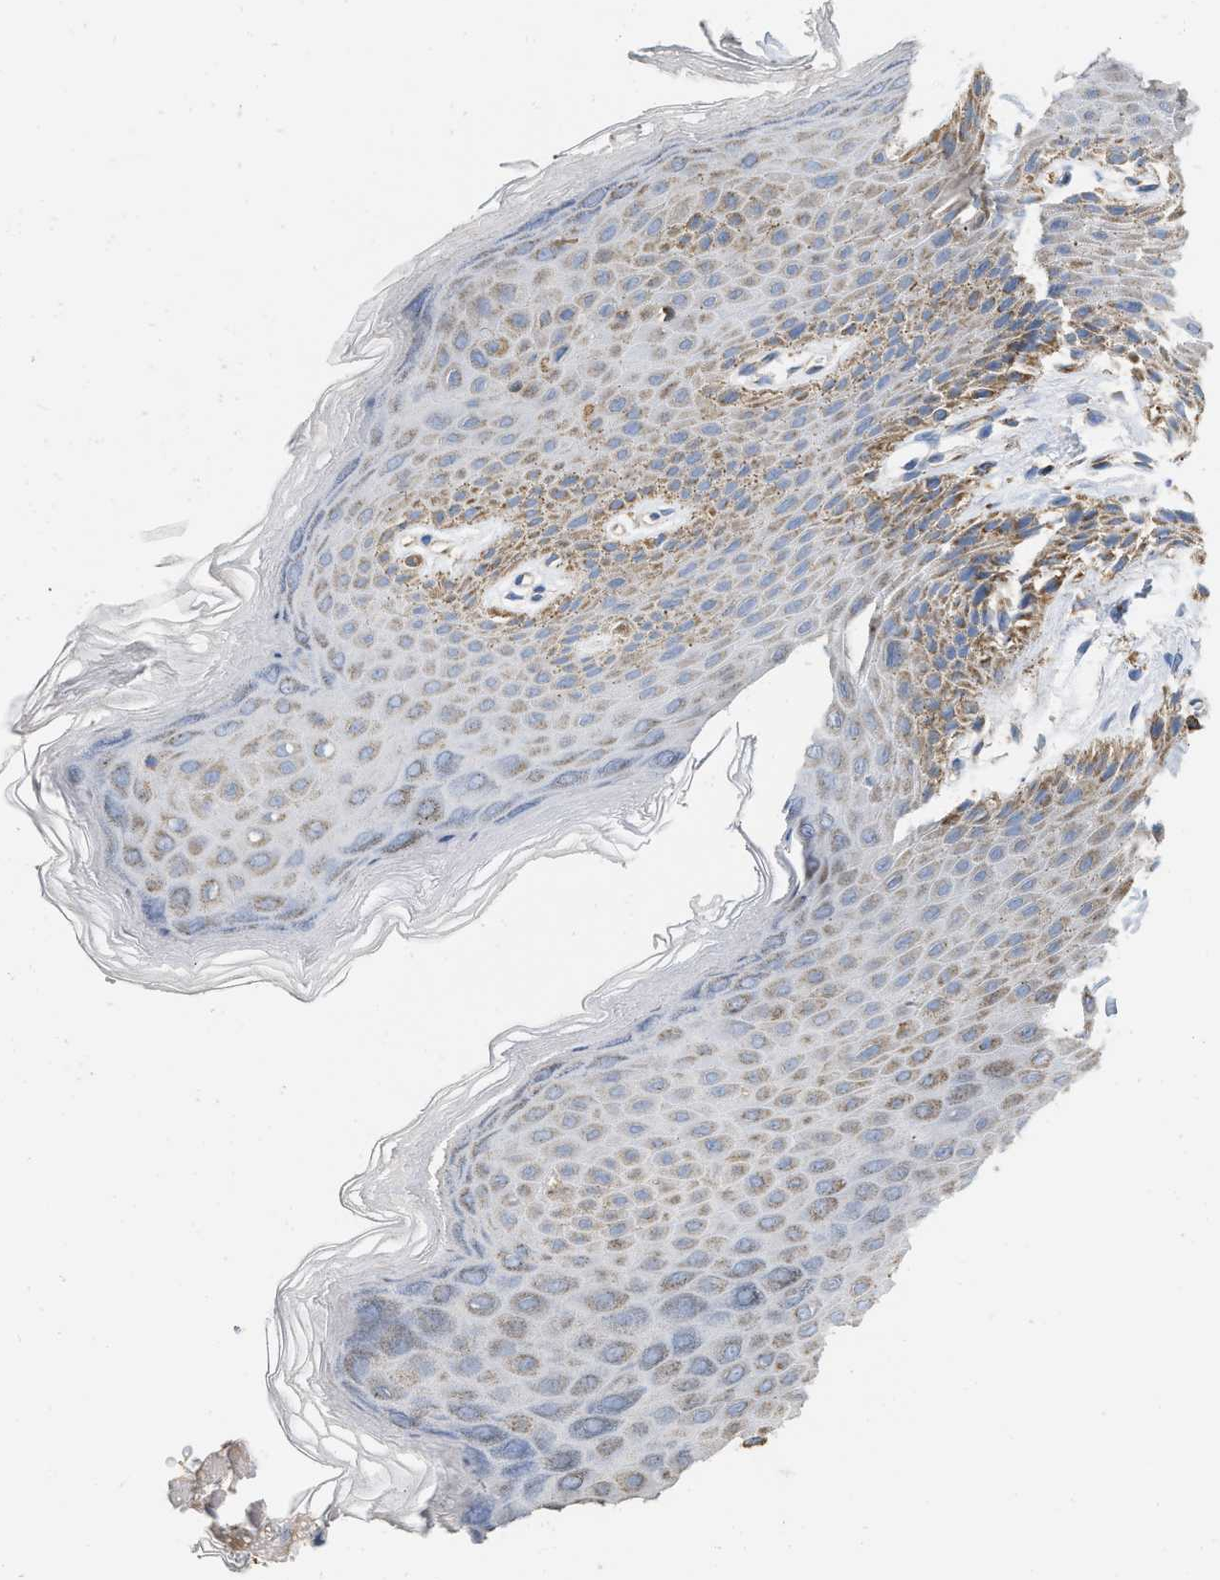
{"staining": {"intensity": "moderate", "quantity": "25%-75%", "location": "cytoplasmic/membranous"}, "tissue": "skin", "cell_type": "Epidermal cells", "image_type": "normal", "snomed": [{"axis": "morphology", "description": "Normal tissue, NOS"}, {"axis": "topography", "description": "Anal"}], "caption": "Skin stained for a protein (brown) reveals moderate cytoplasmic/membranous positive staining in approximately 25%-75% of epidermal cells.", "gene": "GRB10", "patient": {"sex": "male", "age": 44}}